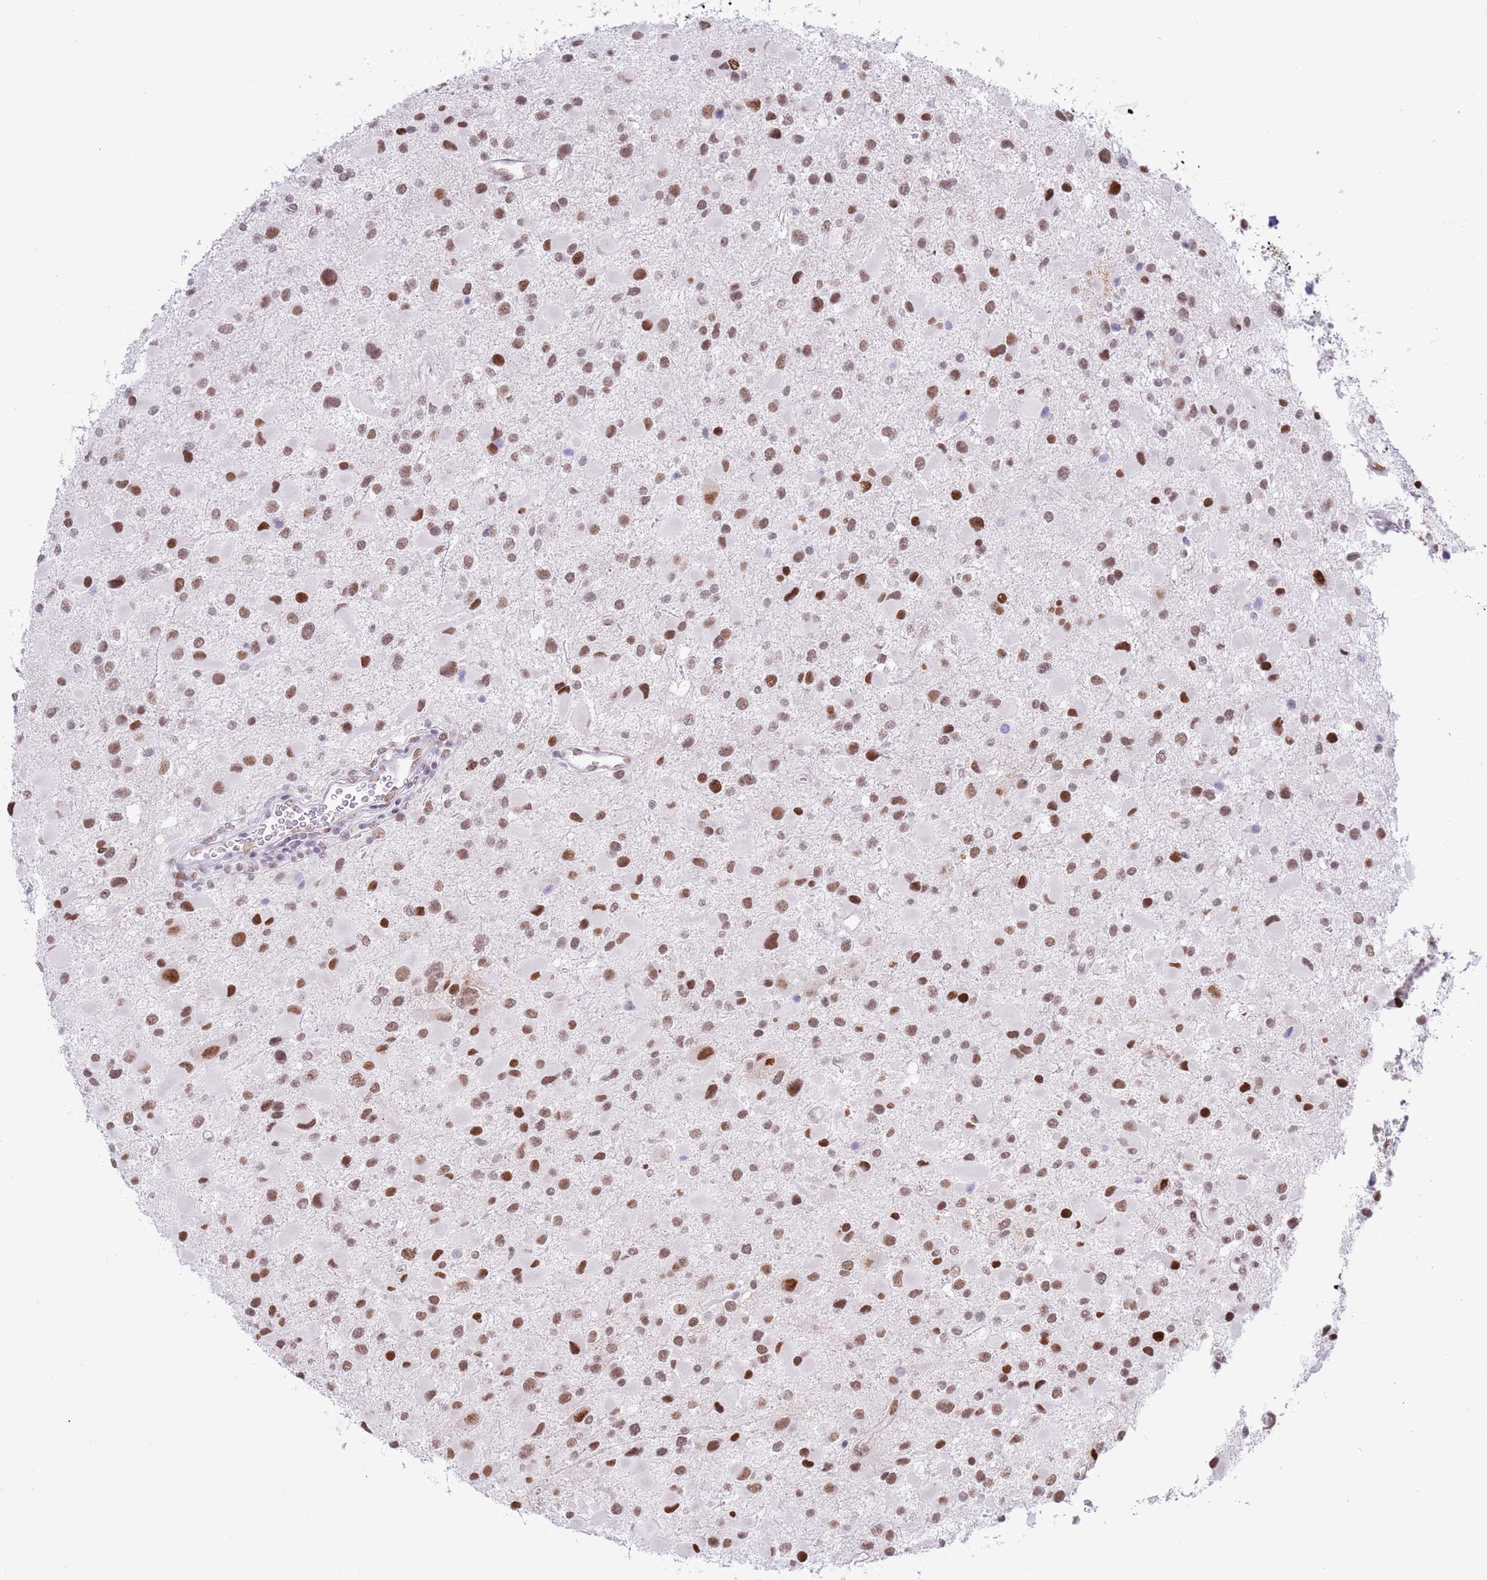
{"staining": {"intensity": "moderate", "quantity": ">75%", "location": "nuclear"}, "tissue": "glioma", "cell_type": "Tumor cells", "image_type": "cancer", "snomed": [{"axis": "morphology", "description": "Glioma, malignant, Low grade"}, {"axis": "topography", "description": "Brain"}], "caption": "Brown immunohistochemical staining in glioma reveals moderate nuclear positivity in about >75% of tumor cells.", "gene": "ZNF382", "patient": {"sex": "female", "age": 32}}